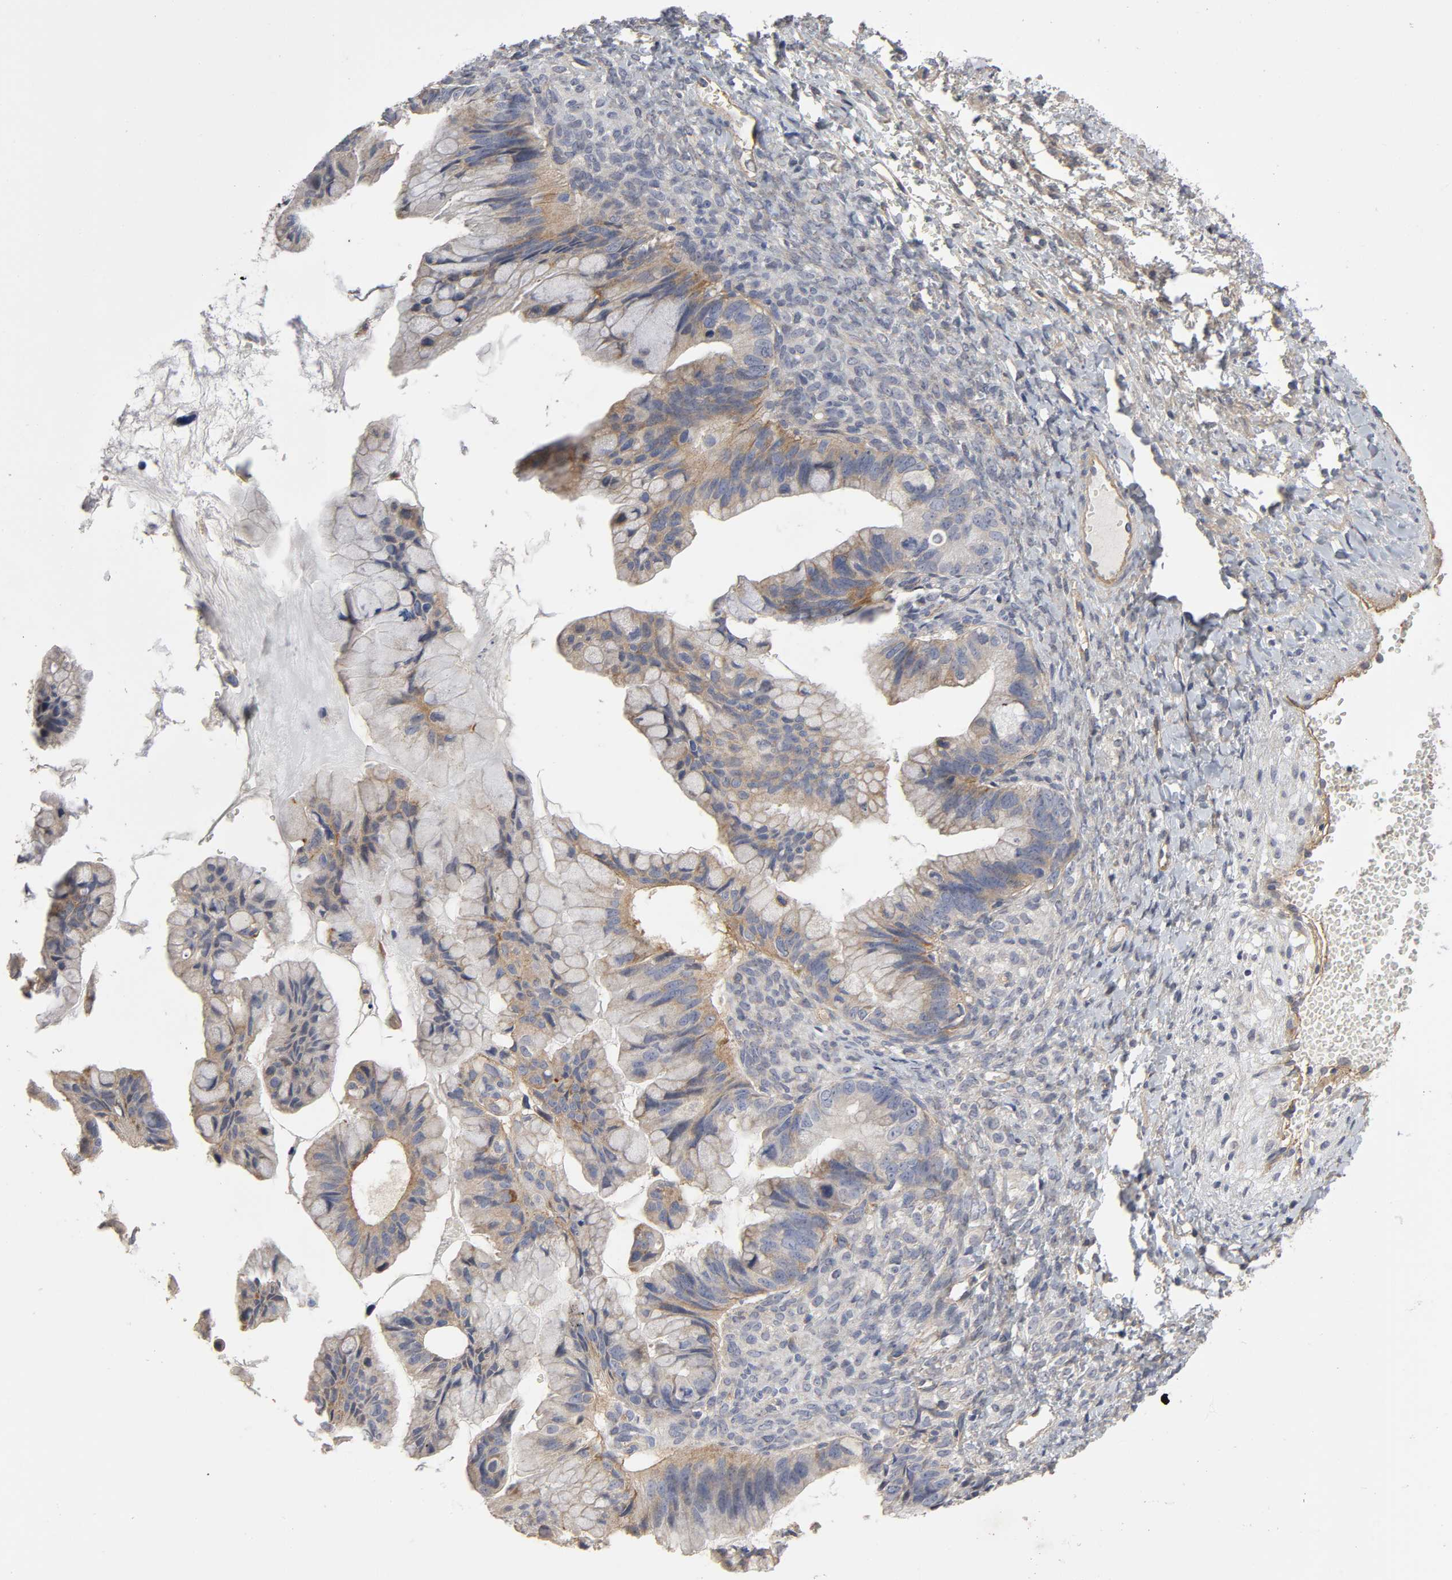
{"staining": {"intensity": "moderate", "quantity": ">75%", "location": "cytoplasmic/membranous"}, "tissue": "ovarian cancer", "cell_type": "Tumor cells", "image_type": "cancer", "snomed": [{"axis": "morphology", "description": "Cystadenocarcinoma, mucinous, NOS"}, {"axis": "topography", "description": "Ovary"}], "caption": "Mucinous cystadenocarcinoma (ovarian) stained with DAB IHC demonstrates medium levels of moderate cytoplasmic/membranous positivity in about >75% of tumor cells. (IHC, brightfield microscopy, high magnification).", "gene": "SH3GLB1", "patient": {"sex": "female", "age": 36}}